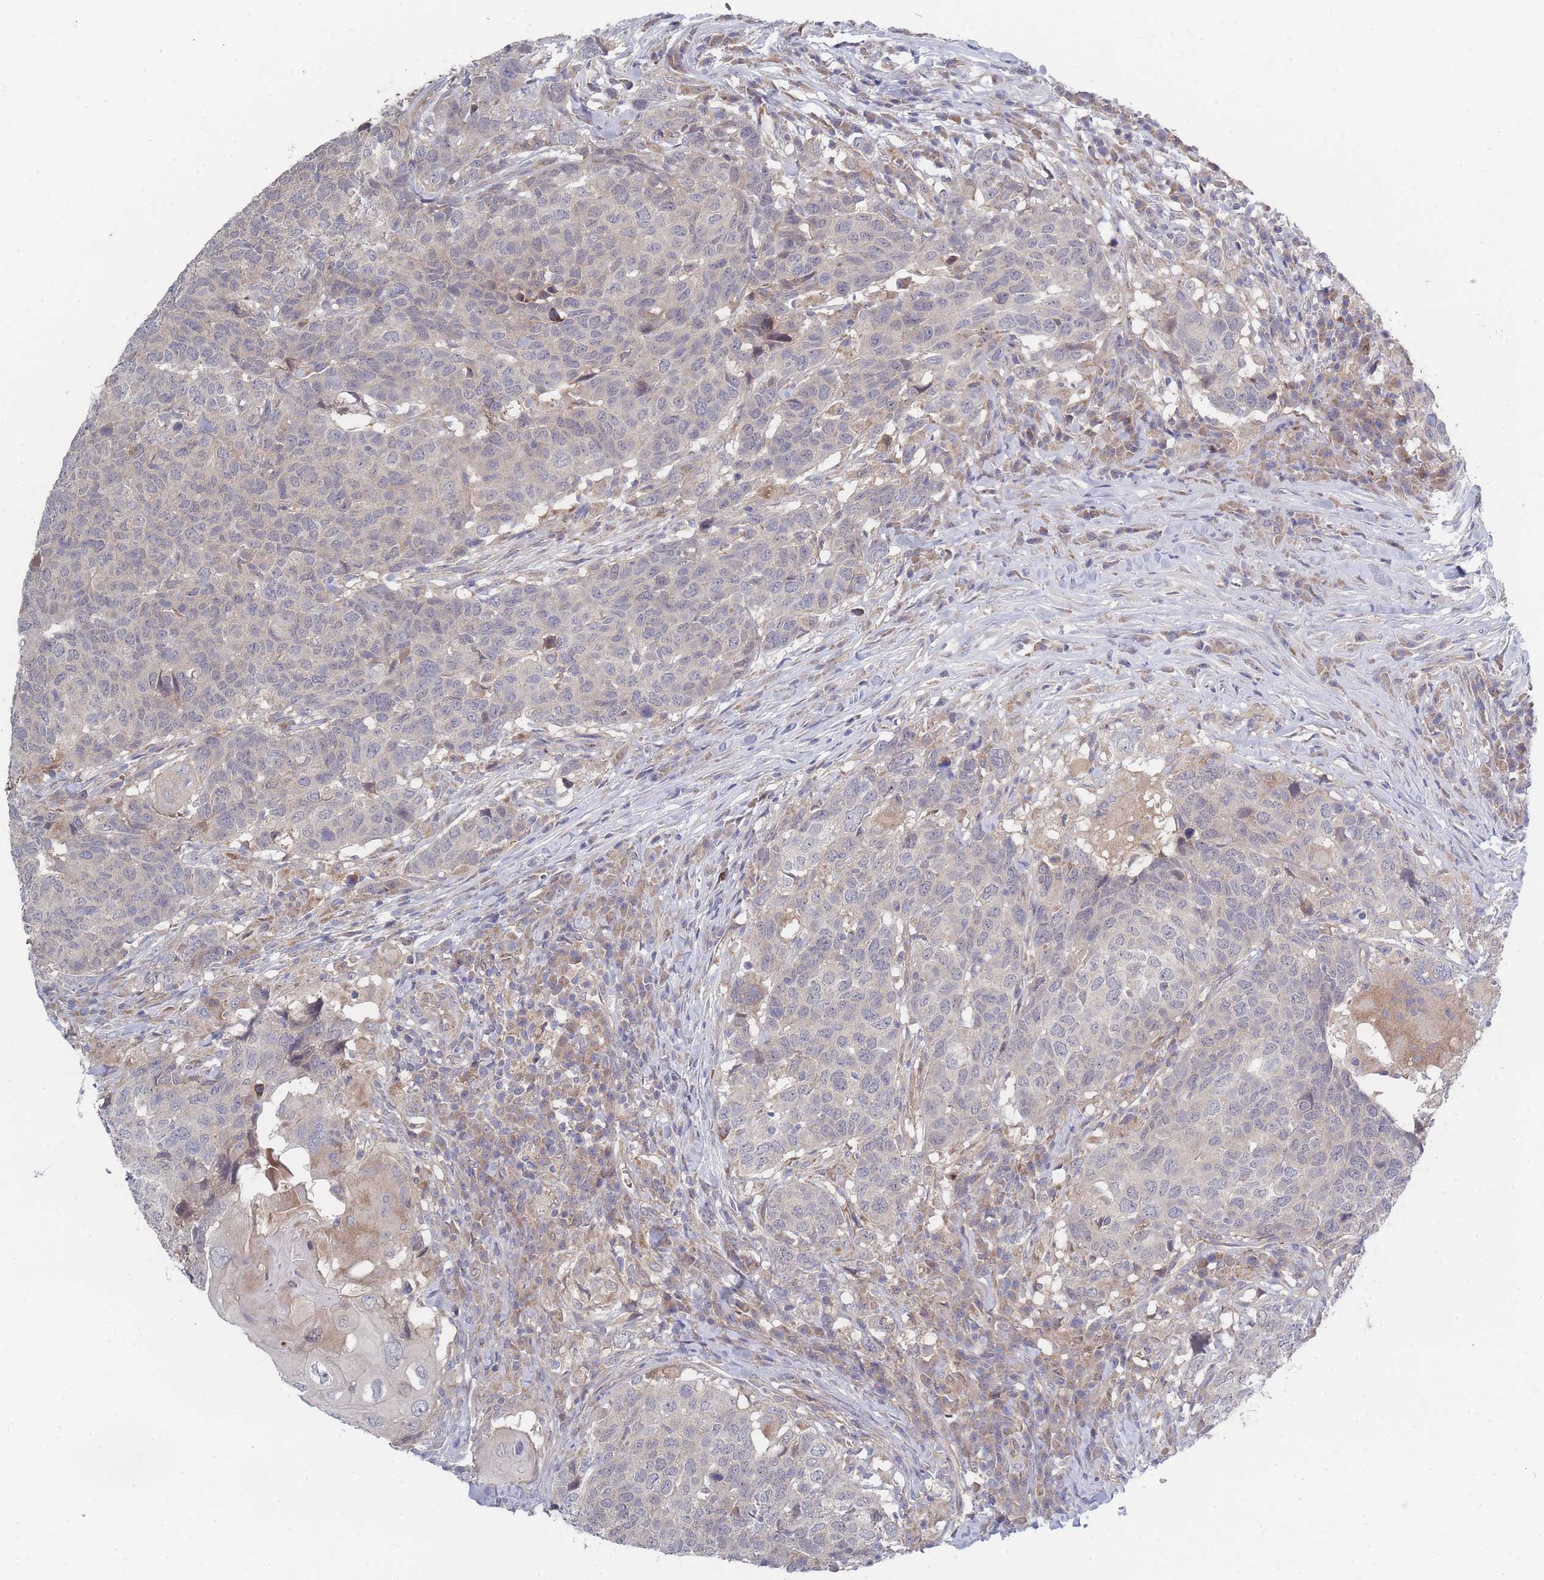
{"staining": {"intensity": "negative", "quantity": "none", "location": "none"}, "tissue": "head and neck cancer", "cell_type": "Tumor cells", "image_type": "cancer", "snomed": [{"axis": "morphology", "description": "Normal tissue, NOS"}, {"axis": "morphology", "description": "Squamous cell carcinoma, NOS"}, {"axis": "topography", "description": "Skeletal muscle"}, {"axis": "topography", "description": "Vascular tissue"}, {"axis": "topography", "description": "Peripheral nerve tissue"}, {"axis": "topography", "description": "Head-Neck"}], "caption": "Tumor cells show no significant expression in head and neck cancer (squamous cell carcinoma).", "gene": "NUB1", "patient": {"sex": "male", "age": 66}}